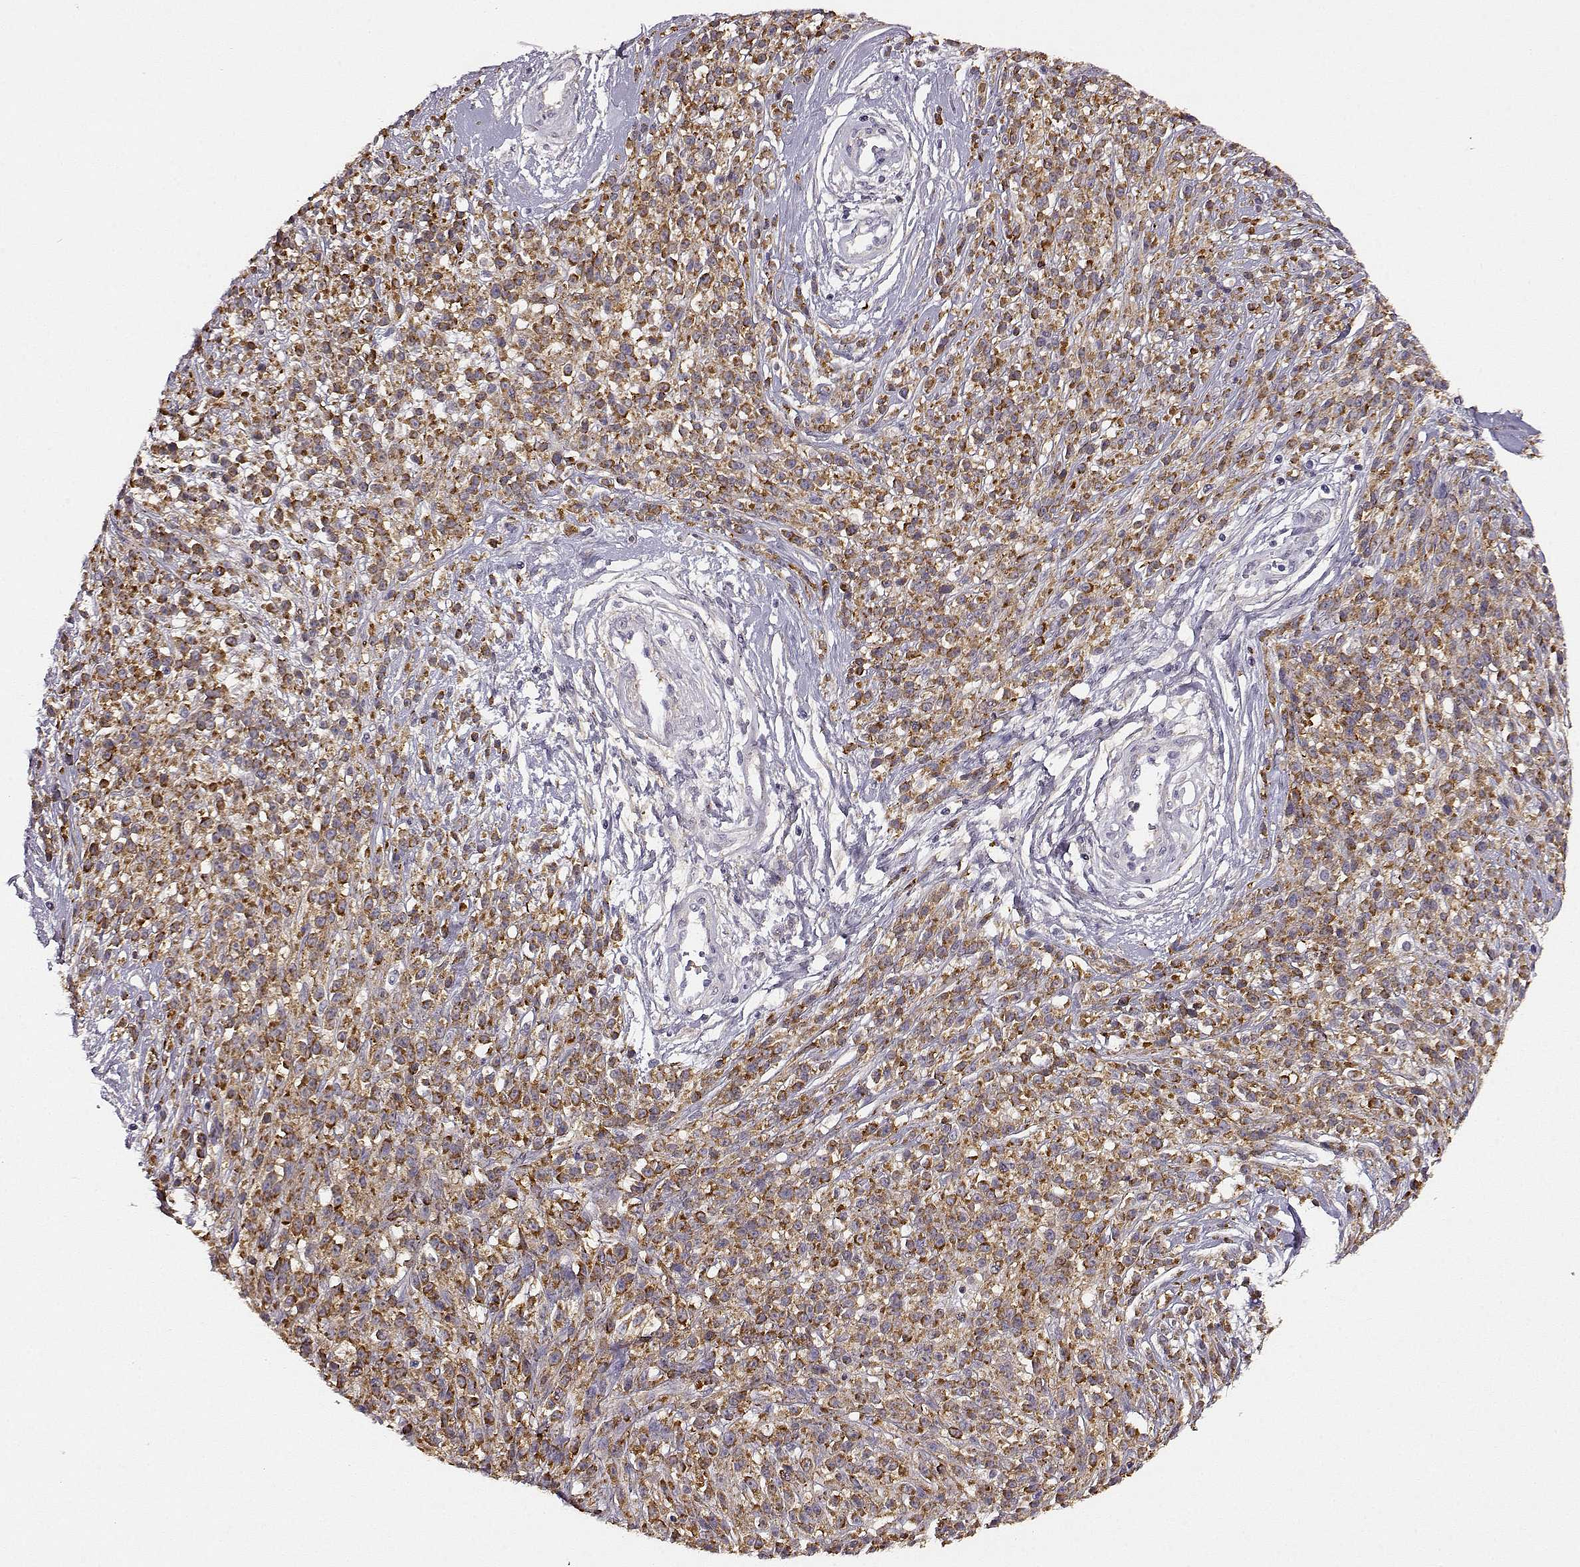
{"staining": {"intensity": "moderate", "quantity": ">75%", "location": "cytoplasmic/membranous"}, "tissue": "melanoma", "cell_type": "Tumor cells", "image_type": "cancer", "snomed": [{"axis": "morphology", "description": "Malignant melanoma, NOS"}, {"axis": "topography", "description": "Skin"}, {"axis": "topography", "description": "Skin of trunk"}], "caption": "The immunohistochemical stain highlights moderate cytoplasmic/membranous expression in tumor cells of melanoma tissue. (brown staining indicates protein expression, while blue staining denotes nuclei).", "gene": "TRIM69", "patient": {"sex": "male", "age": 74}}